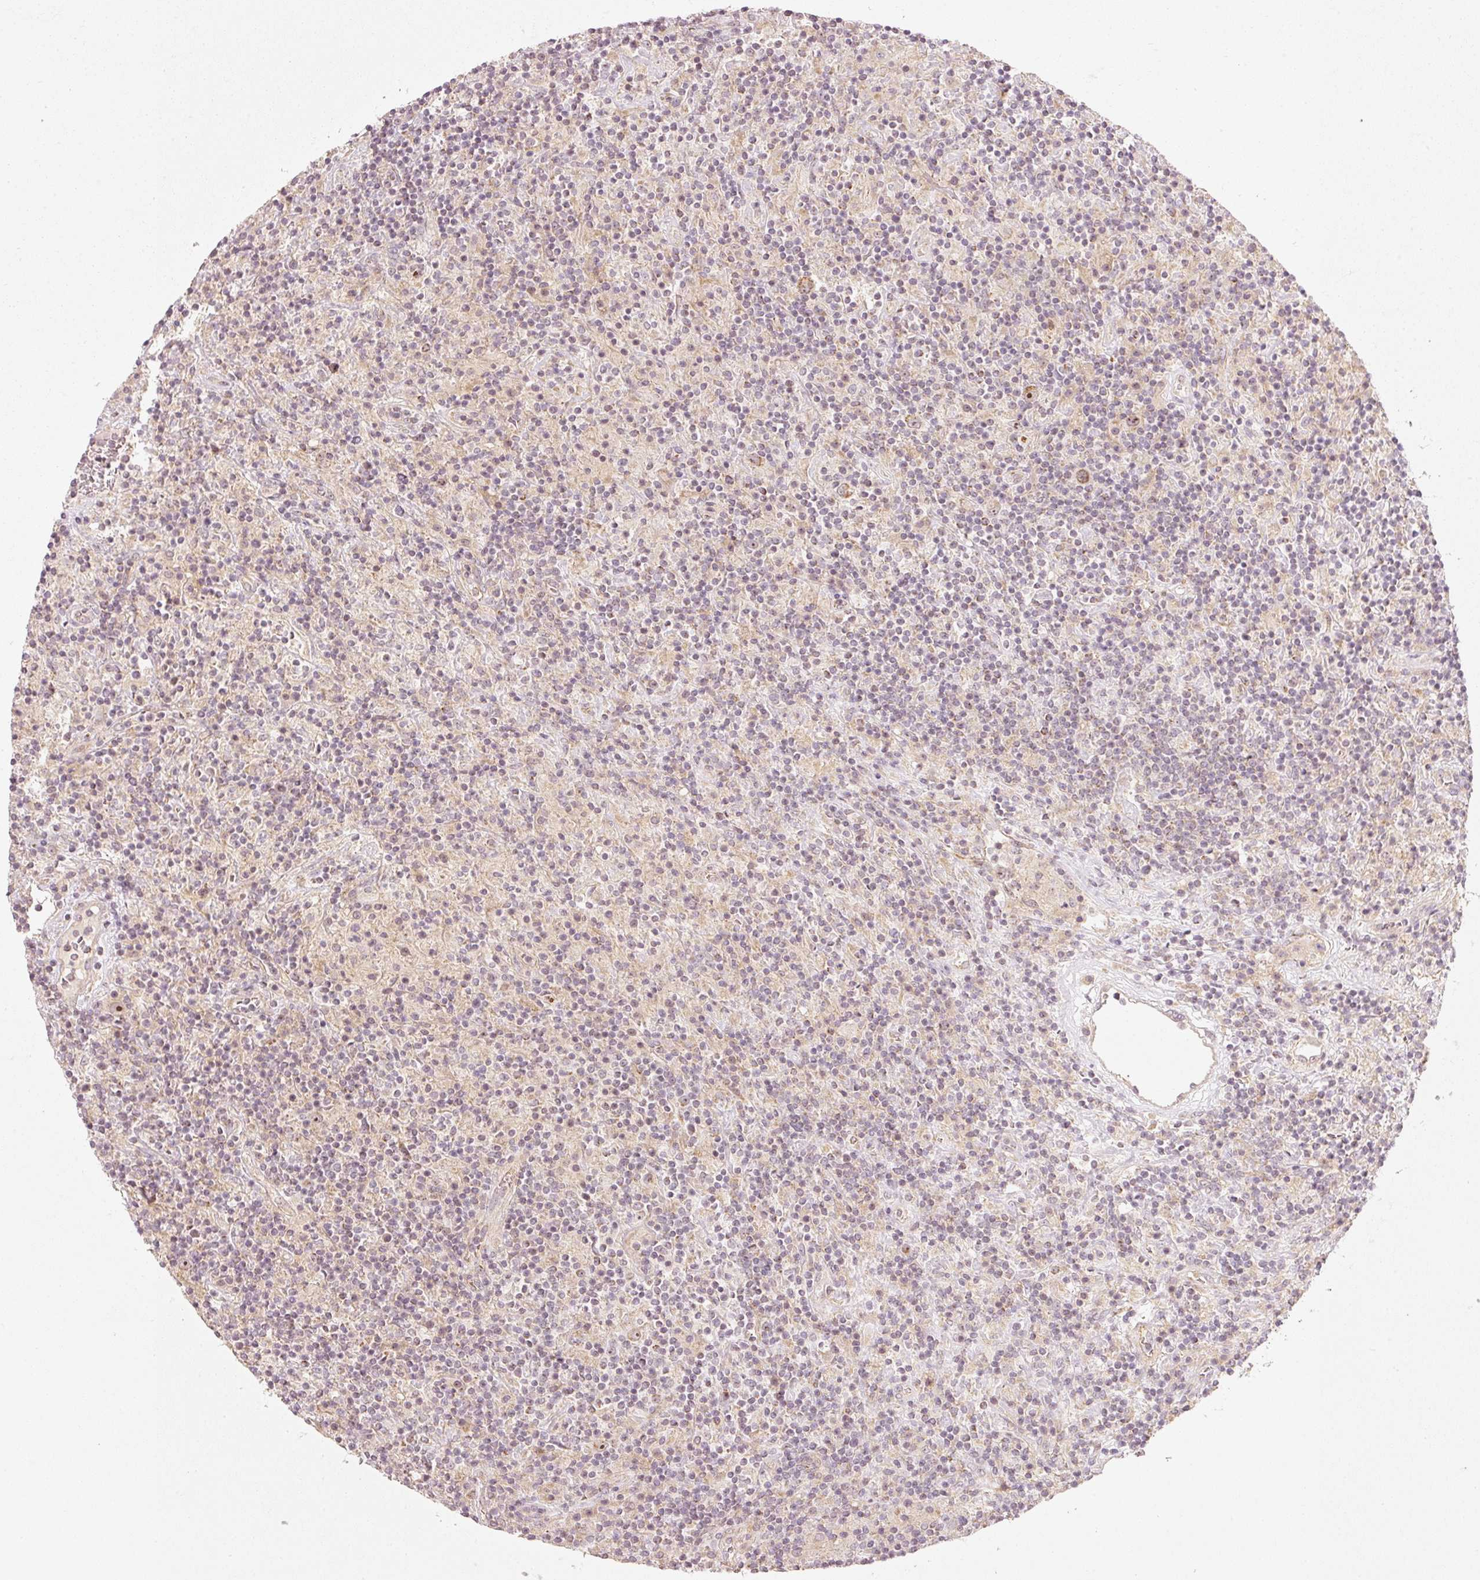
{"staining": {"intensity": "moderate", "quantity": ">75%", "location": "cytoplasmic/membranous,nuclear"}, "tissue": "lymphoma", "cell_type": "Tumor cells", "image_type": "cancer", "snomed": [{"axis": "morphology", "description": "Hodgkin's disease, NOS"}, {"axis": "topography", "description": "Lymph node"}], "caption": "Protein expression analysis of Hodgkin's disease displays moderate cytoplasmic/membranous and nuclear staining in approximately >75% of tumor cells.", "gene": "CDC20B", "patient": {"sex": "male", "age": 70}}